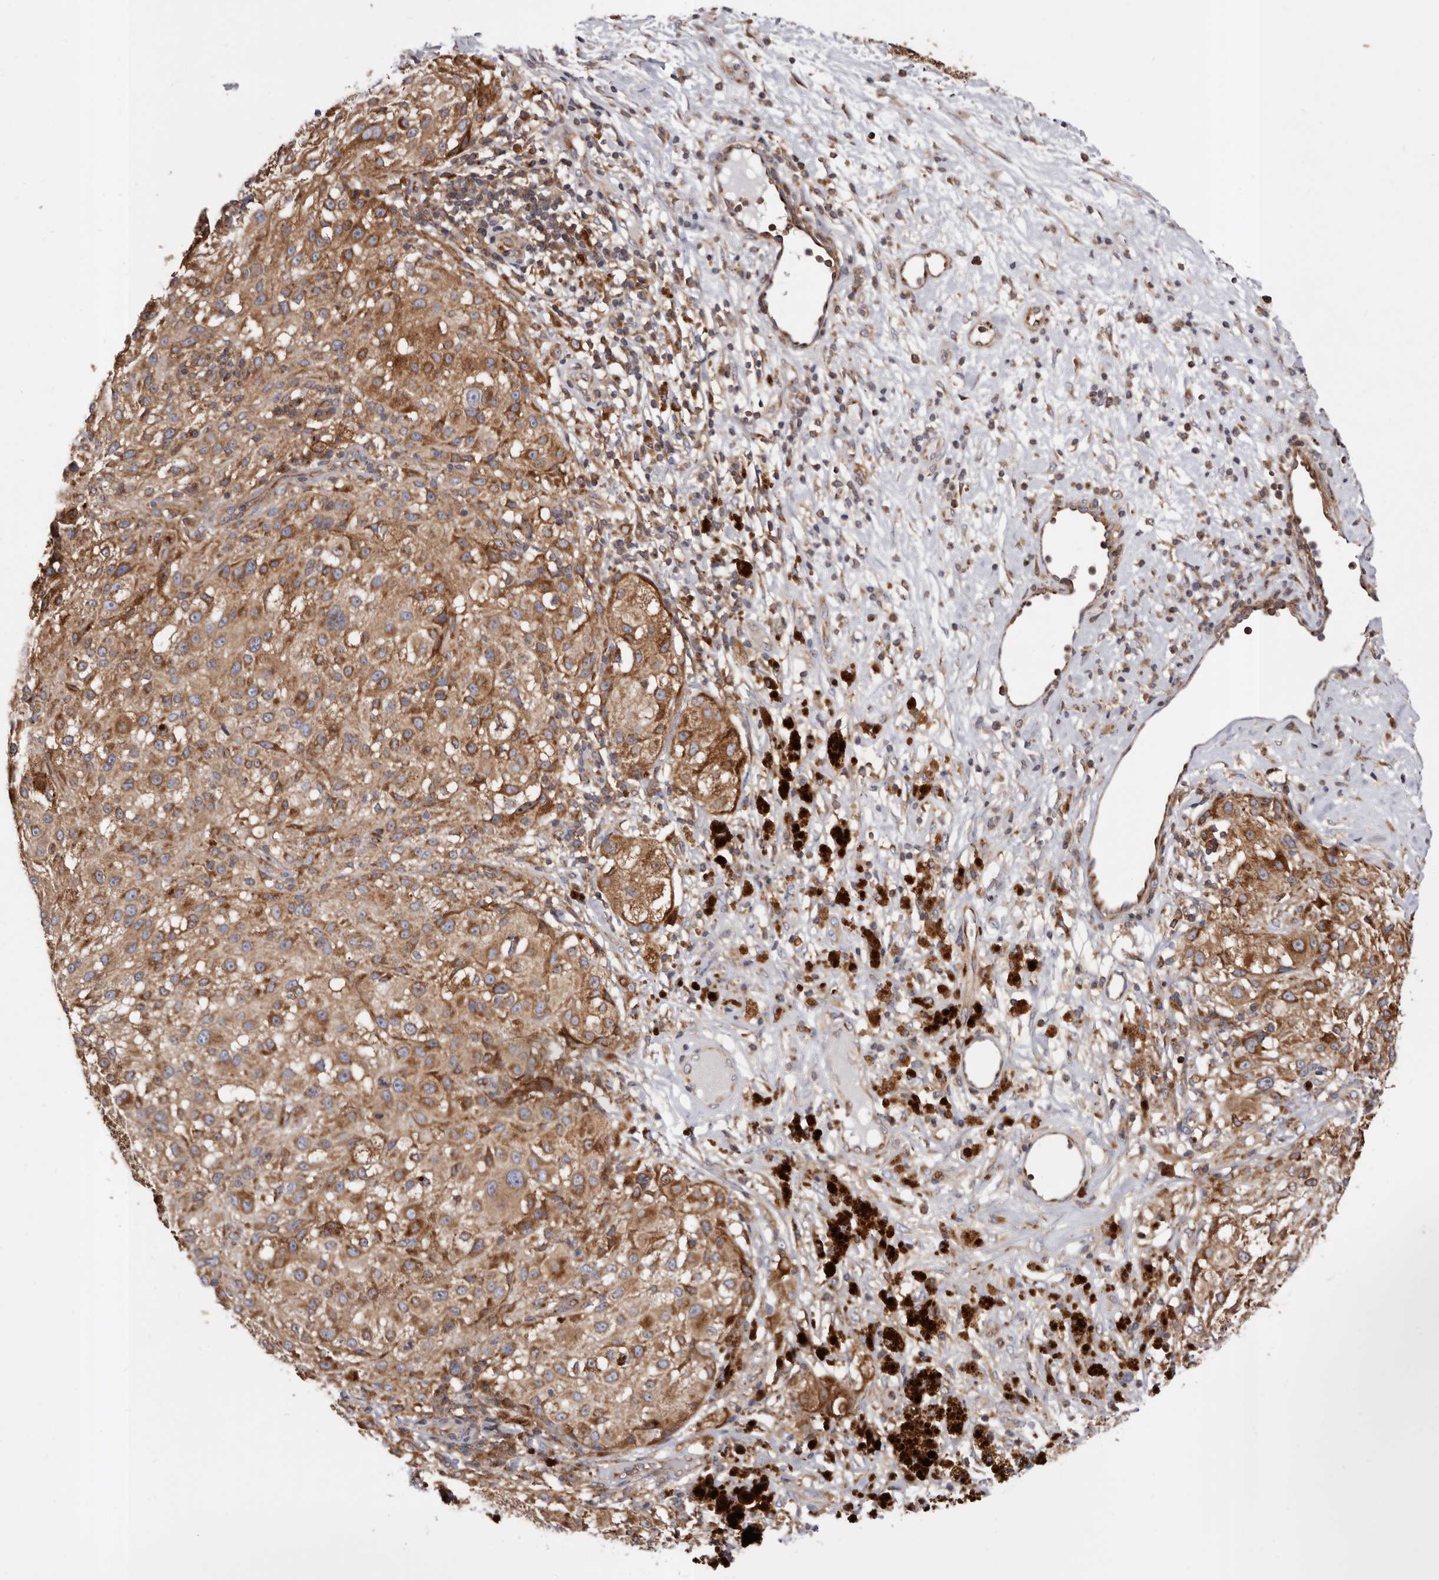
{"staining": {"intensity": "moderate", "quantity": ">75%", "location": "cytoplasmic/membranous"}, "tissue": "melanoma", "cell_type": "Tumor cells", "image_type": "cancer", "snomed": [{"axis": "morphology", "description": "Necrosis, NOS"}, {"axis": "morphology", "description": "Malignant melanoma, NOS"}, {"axis": "topography", "description": "Skin"}], "caption": "Melanoma stained with a brown dye exhibits moderate cytoplasmic/membranous positive expression in approximately >75% of tumor cells.", "gene": "COQ8B", "patient": {"sex": "female", "age": 87}}